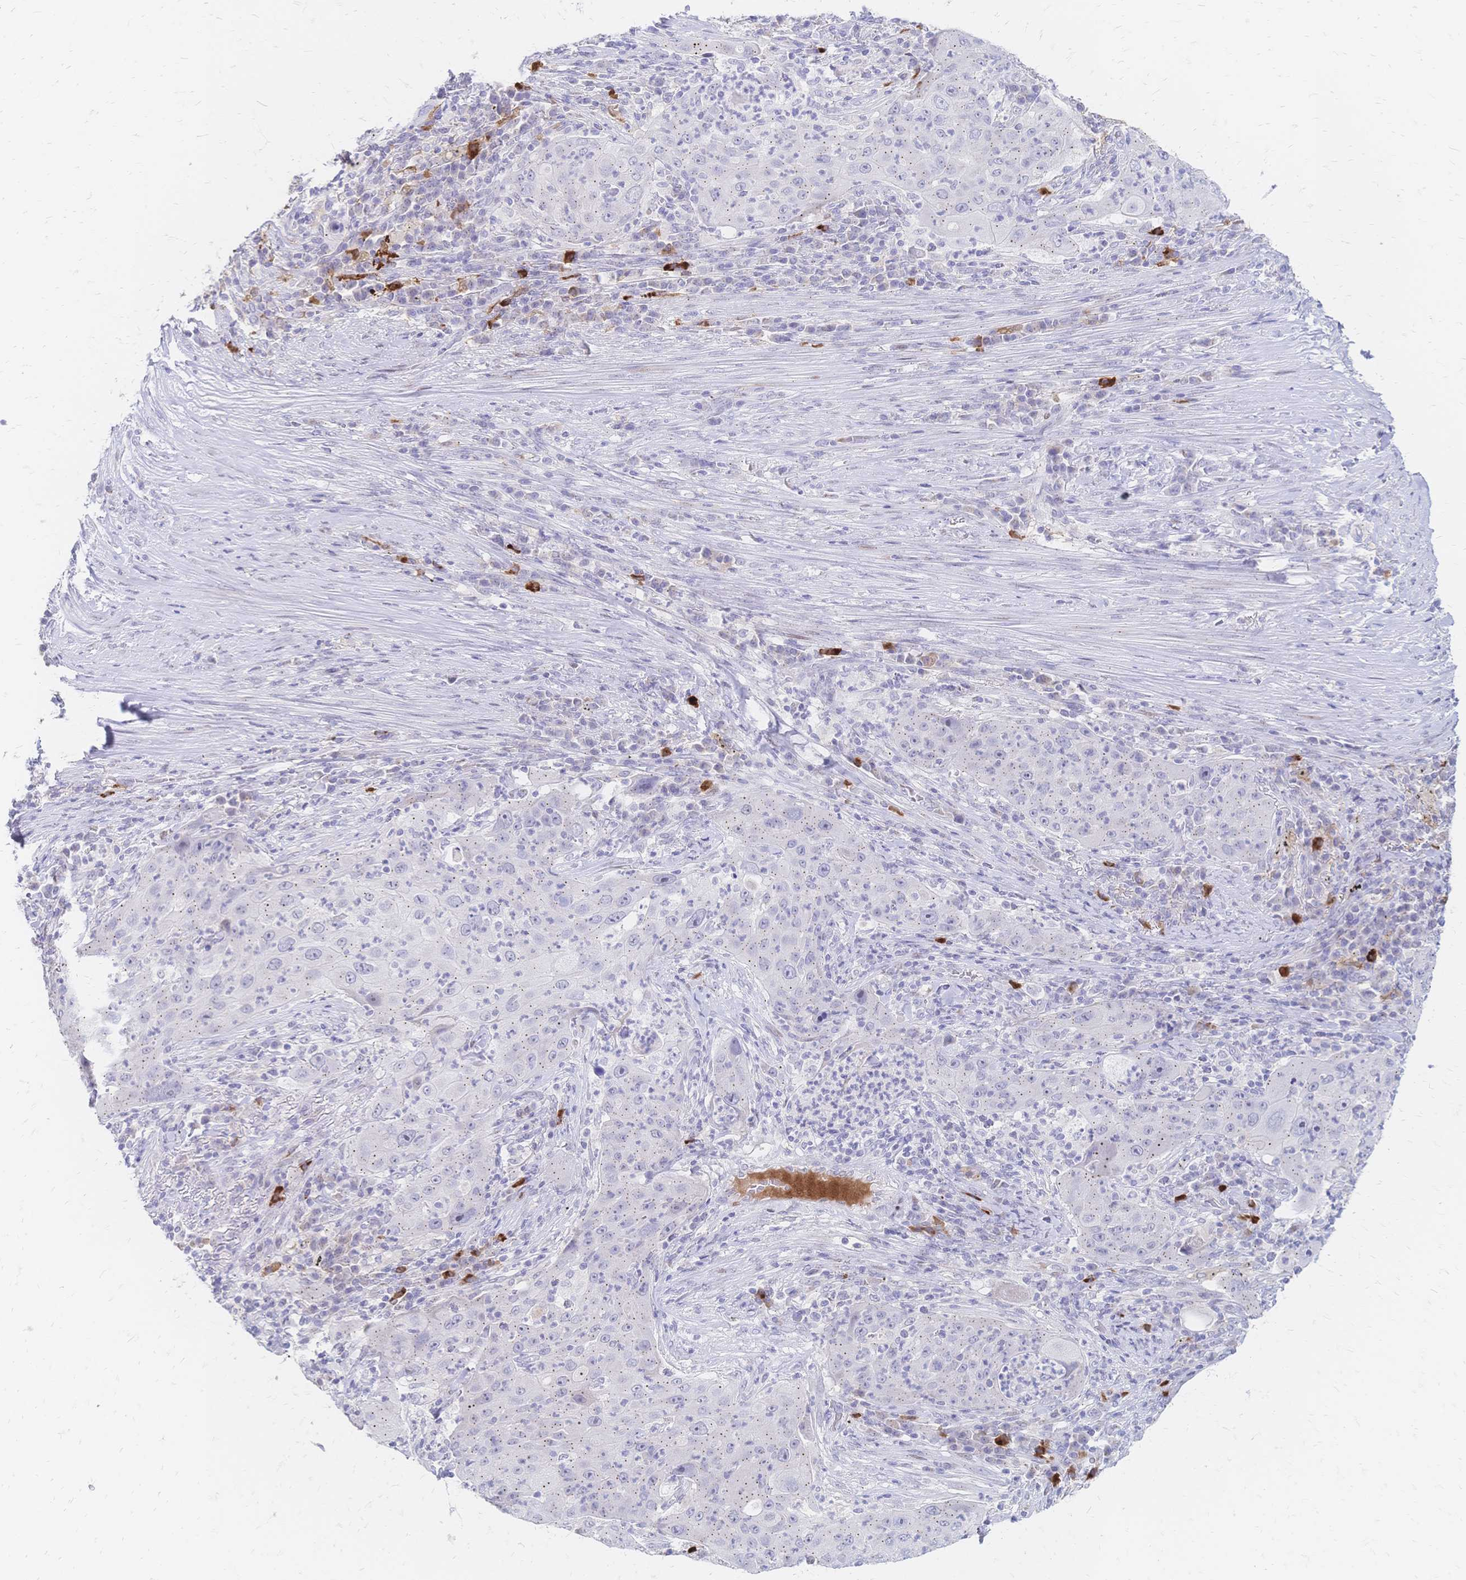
{"staining": {"intensity": "negative", "quantity": "none", "location": "none"}, "tissue": "lung cancer", "cell_type": "Tumor cells", "image_type": "cancer", "snomed": [{"axis": "morphology", "description": "Squamous cell carcinoma, NOS"}, {"axis": "topography", "description": "Lung"}], "caption": "A histopathology image of human lung cancer (squamous cell carcinoma) is negative for staining in tumor cells.", "gene": "PSORS1C2", "patient": {"sex": "female", "age": 59}}